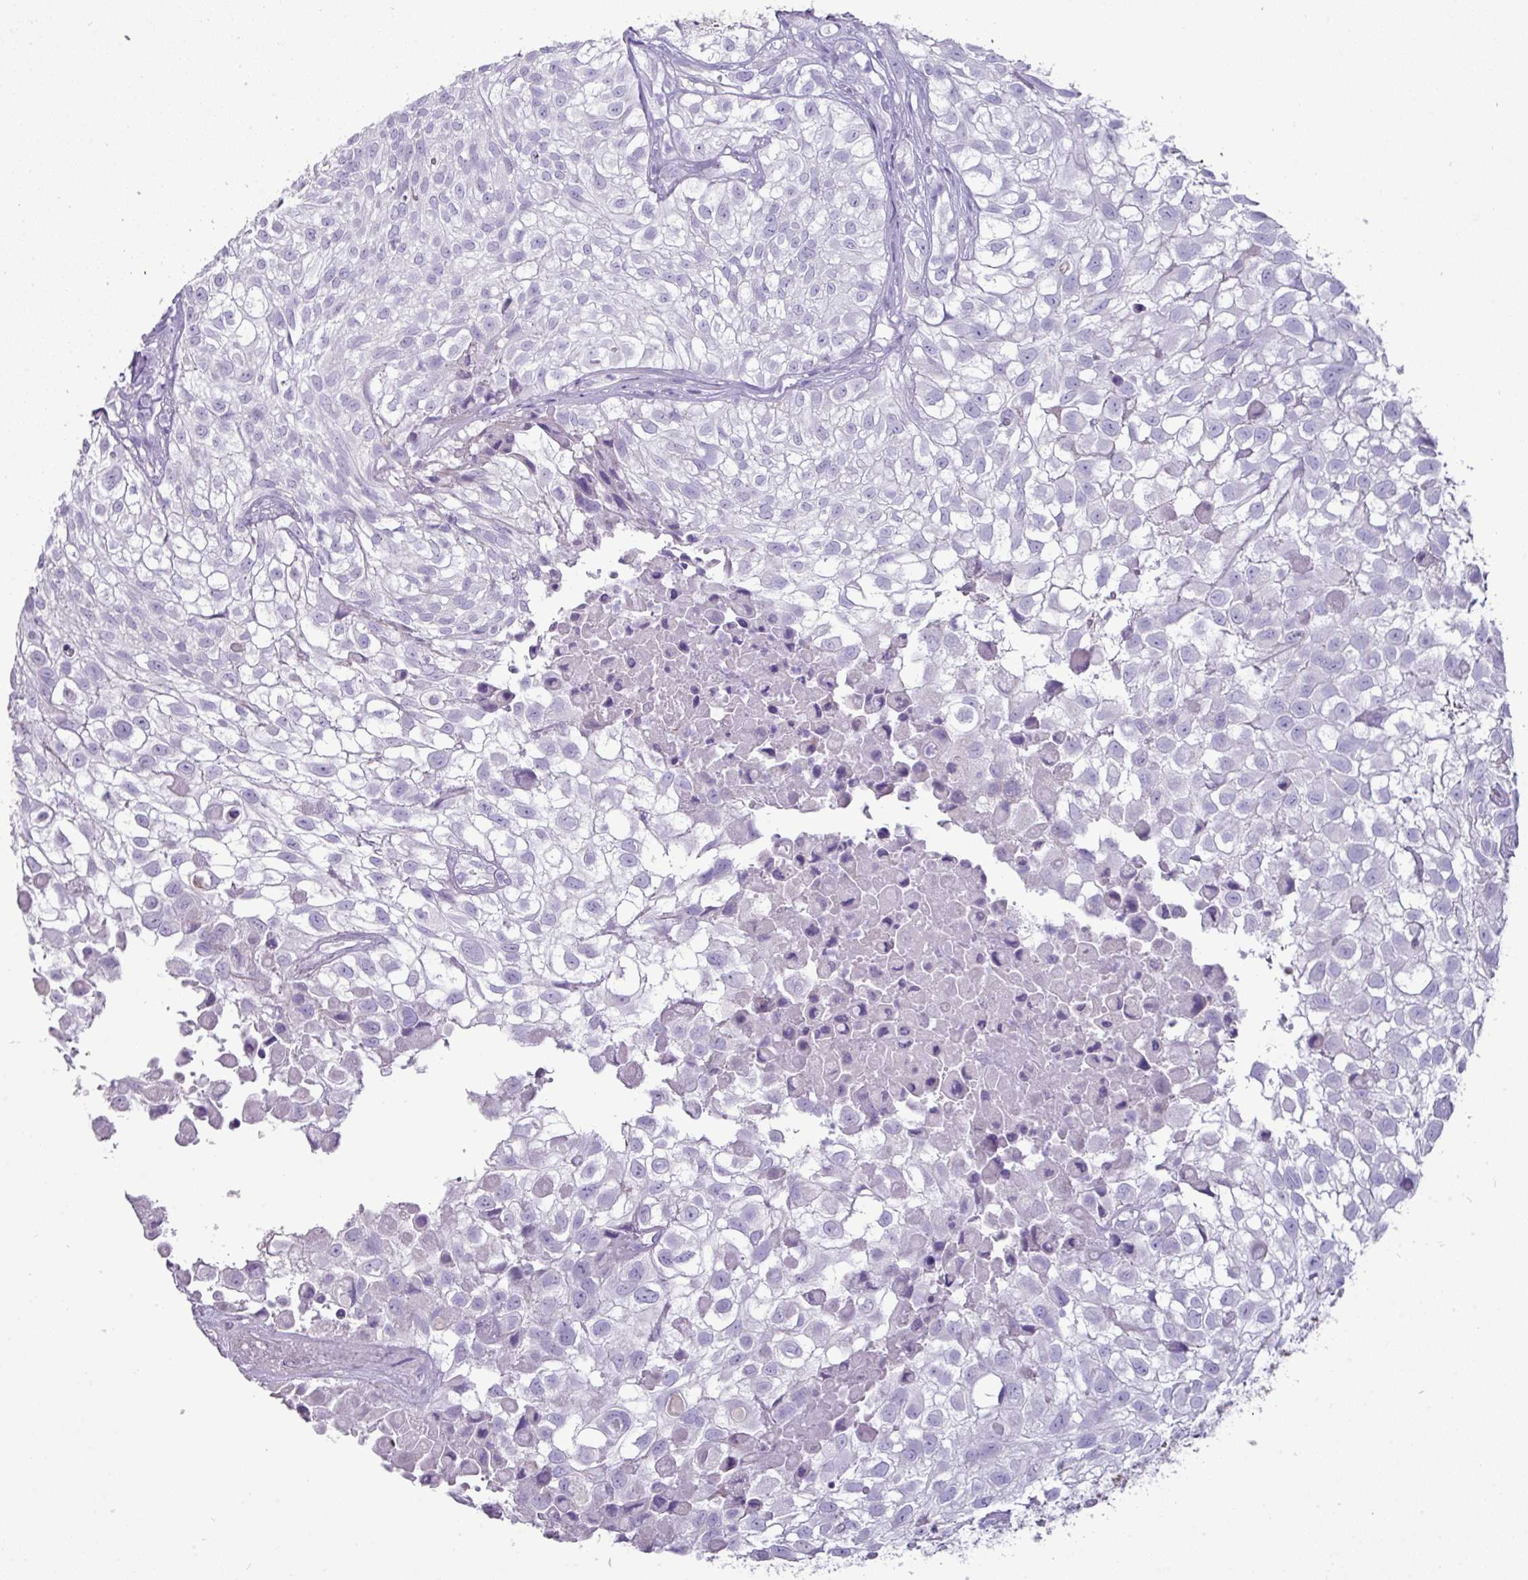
{"staining": {"intensity": "negative", "quantity": "none", "location": "none"}, "tissue": "urothelial cancer", "cell_type": "Tumor cells", "image_type": "cancer", "snomed": [{"axis": "morphology", "description": "Urothelial carcinoma, High grade"}, {"axis": "topography", "description": "Urinary bladder"}], "caption": "Immunohistochemical staining of human high-grade urothelial carcinoma shows no significant positivity in tumor cells. Nuclei are stained in blue.", "gene": "GSTA3", "patient": {"sex": "male", "age": 56}}